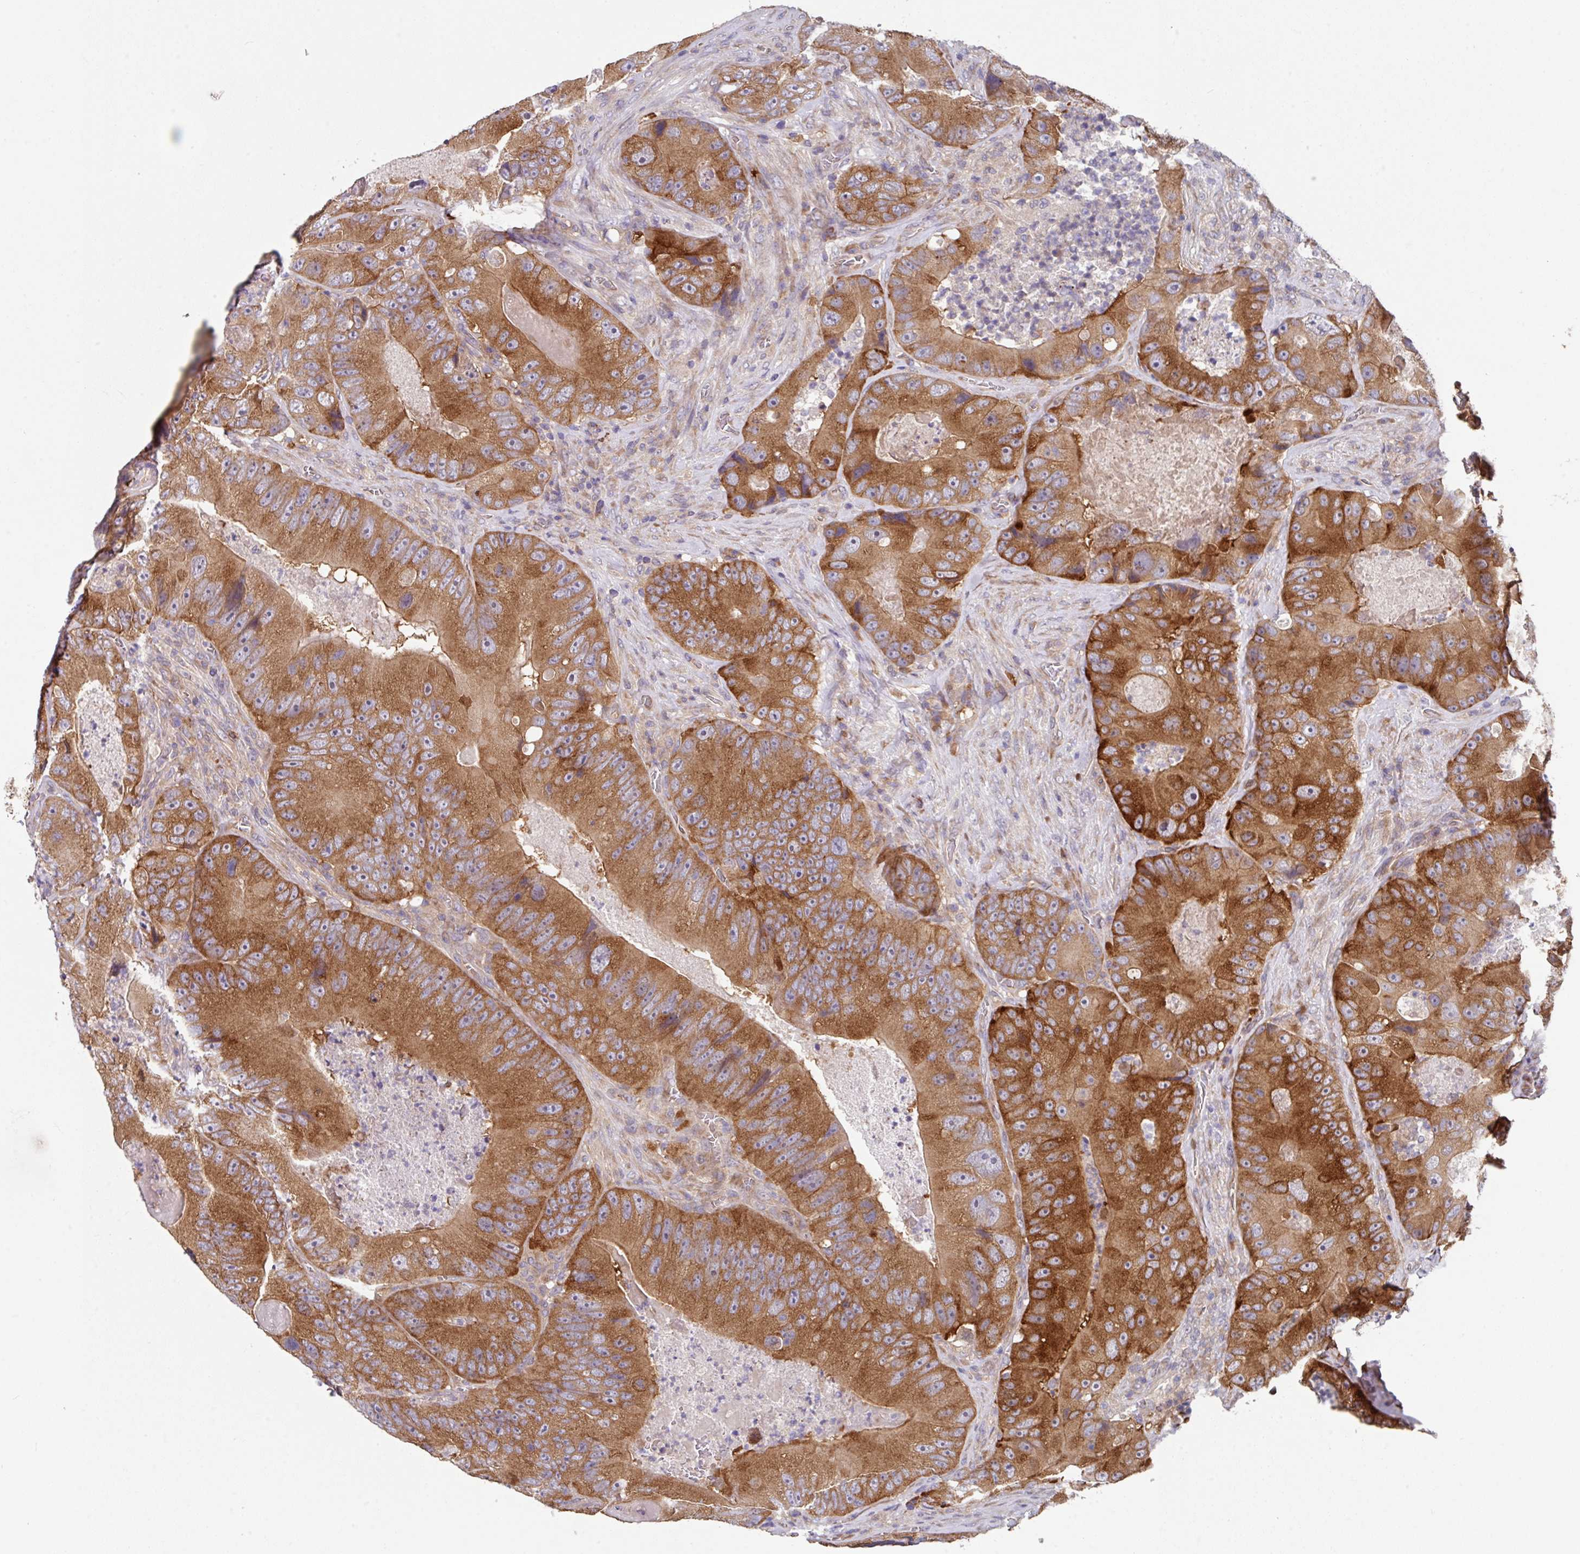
{"staining": {"intensity": "strong", "quantity": ">75%", "location": "cytoplasmic/membranous"}, "tissue": "colorectal cancer", "cell_type": "Tumor cells", "image_type": "cancer", "snomed": [{"axis": "morphology", "description": "Adenocarcinoma, NOS"}, {"axis": "topography", "description": "Colon"}], "caption": "About >75% of tumor cells in human adenocarcinoma (colorectal) reveal strong cytoplasmic/membranous protein staining as visualized by brown immunohistochemical staining.", "gene": "EIF4B", "patient": {"sex": "female", "age": 86}}